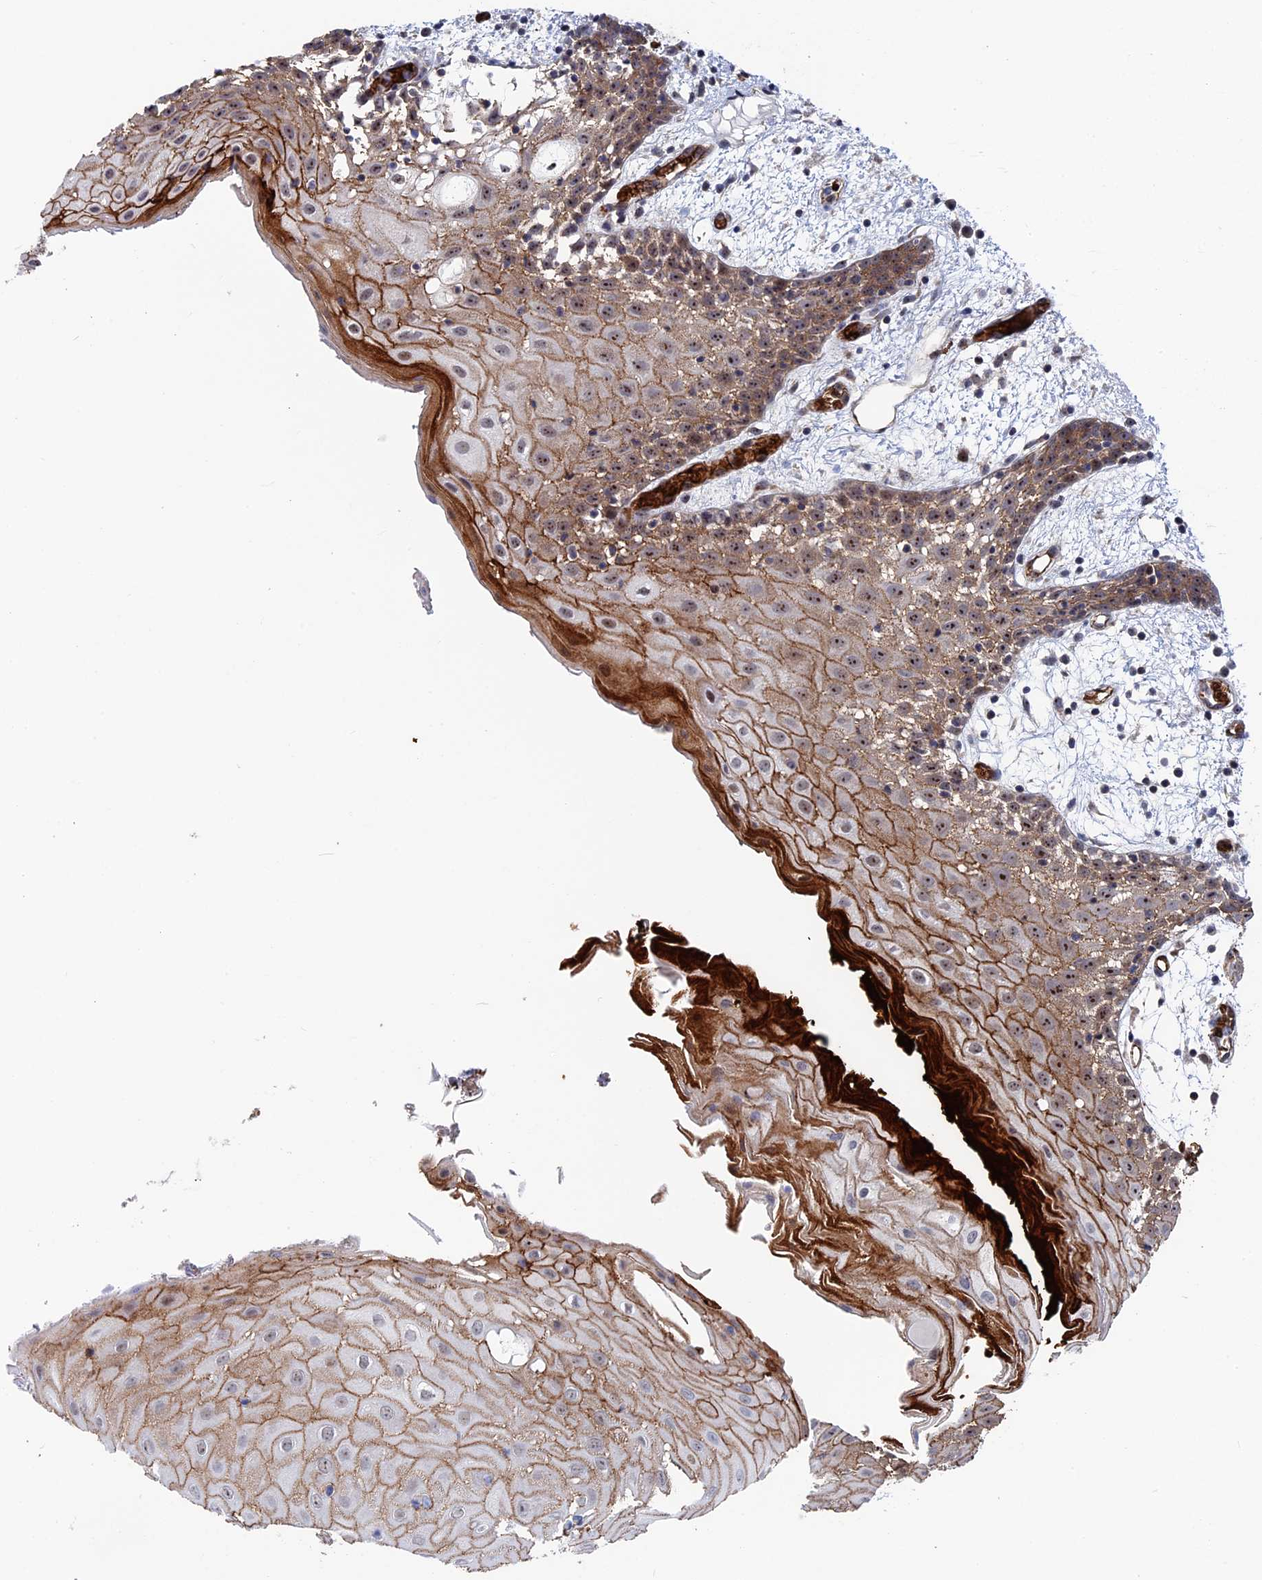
{"staining": {"intensity": "moderate", "quantity": ">75%", "location": "cytoplasmic/membranous,nuclear"}, "tissue": "oral mucosa", "cell_type": "Squamous epithelial cells", "image_type": "normal", "snomed": [{"axis": "morphology", "description": "Normal tissue, NOS"}, {"axis": "topography", "description": "Skeletal muscle"}, {"axis": "topography", "description": "Oral tissue"}, {"axis": "topography", "description": "Salivary gland"}, {"axis": "topography", "description": "Peripheral nerve tissue"}], "caption": "DAB (3,3'-diaminobenzidine) immunohistochemical staining of unremarkable oral mucosa exhibits moderate cytoplasmic/membranous,nuclear protein positivity in approximately >75% of squamous epithelial cells.", "gene": "EXOSC9", "patient": {"sex": "male", "age": 54}}